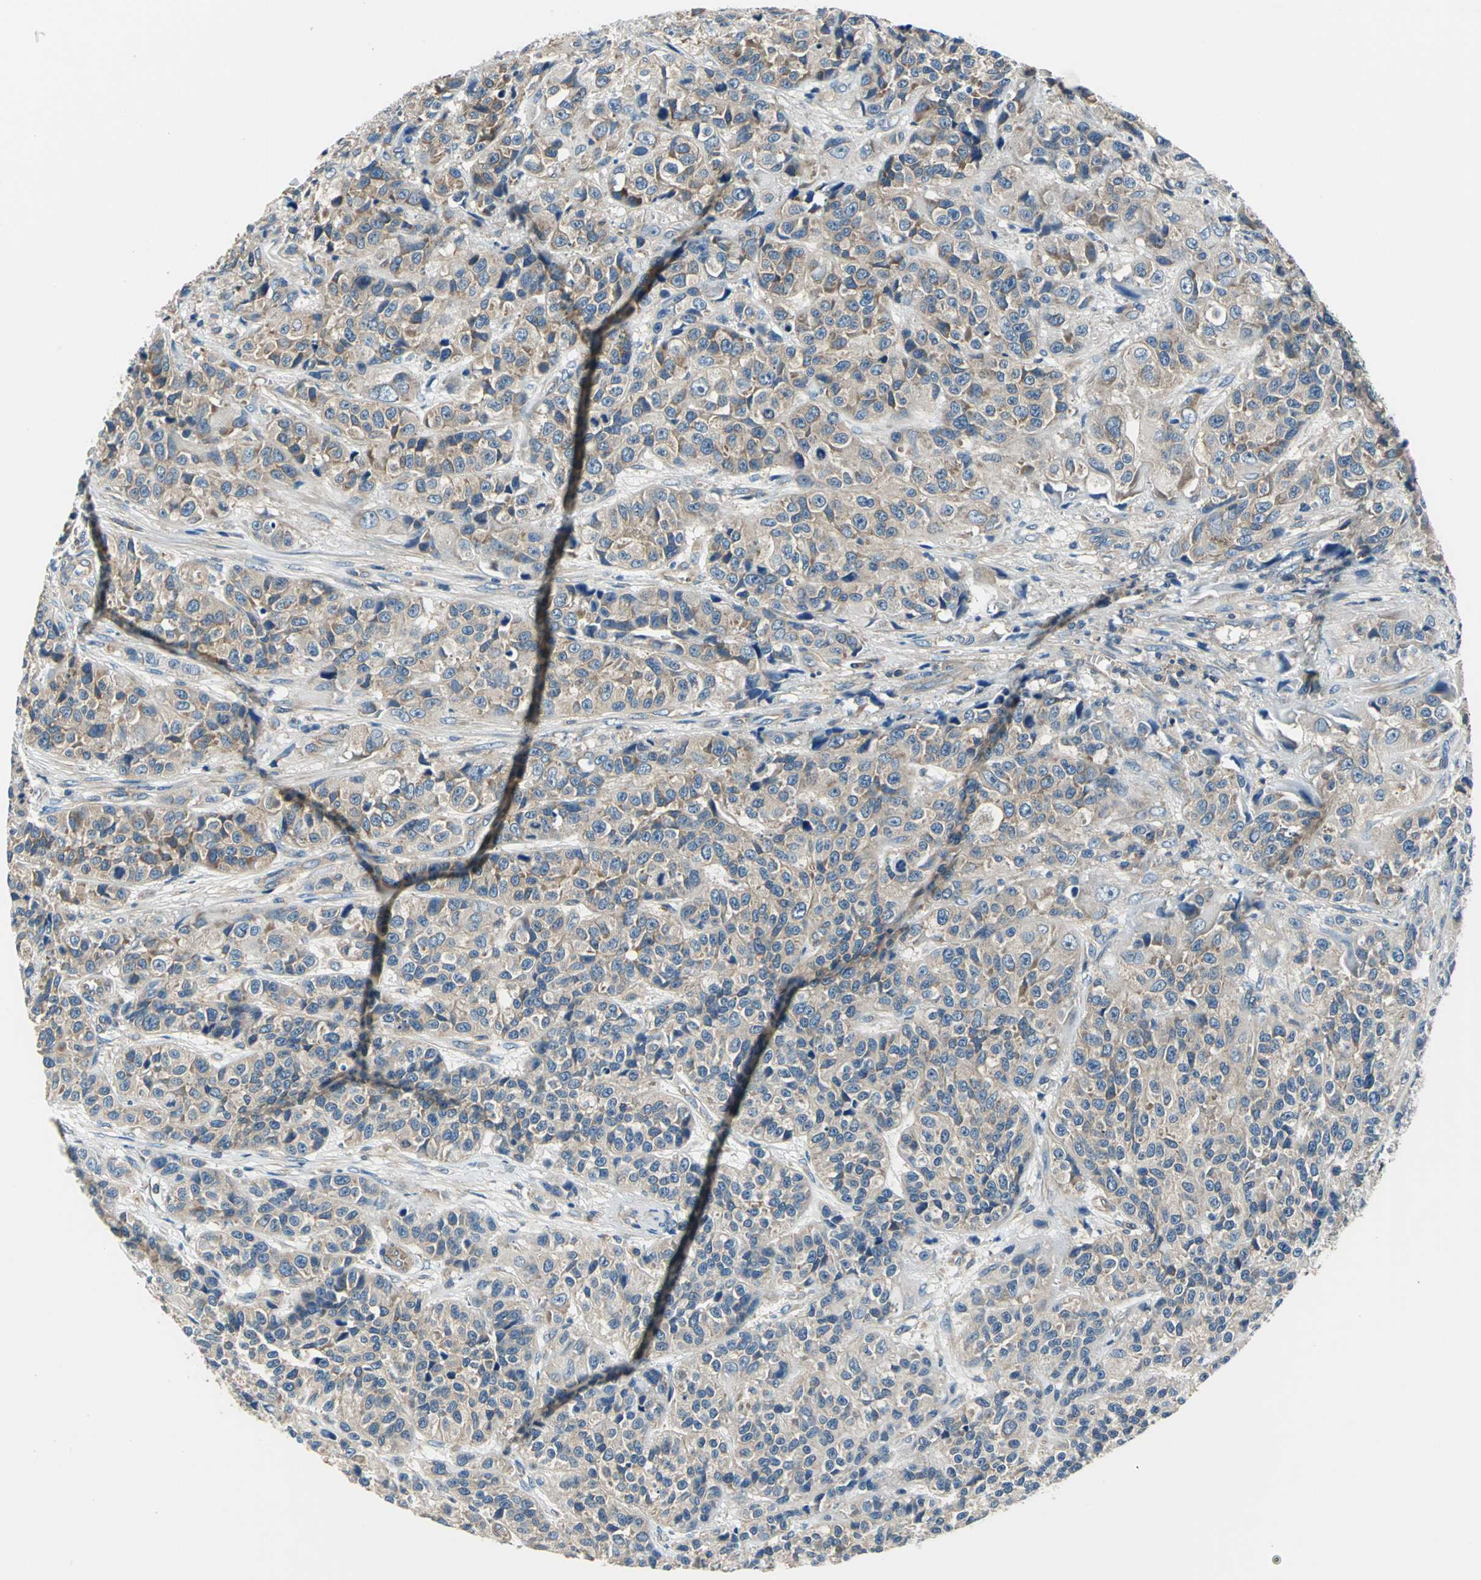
{"staining": {"intensity": "moderate", "quantity": "25%-75%", "location": "cytoplasmic/membranous"}, "tissue": "urothelial cancer", "cell_type": "Tumor cells", "image_type": "cancer", "snomed": [{"axis": "morphology", "description": "Urothelial carcinoma, High grade"}, {"axis": "topography", "description": "Urinary bladder"}], "caption": "Urothelial carcinoma (high-grade) stained with DAB immunohistochemistry reveals medium levels of moderate cytoplasmic/membranous staining in approximately 25%-75% of tumor cells.", "gene": "DDX3Y", "patient": {"sex": "female", "age": 81}}